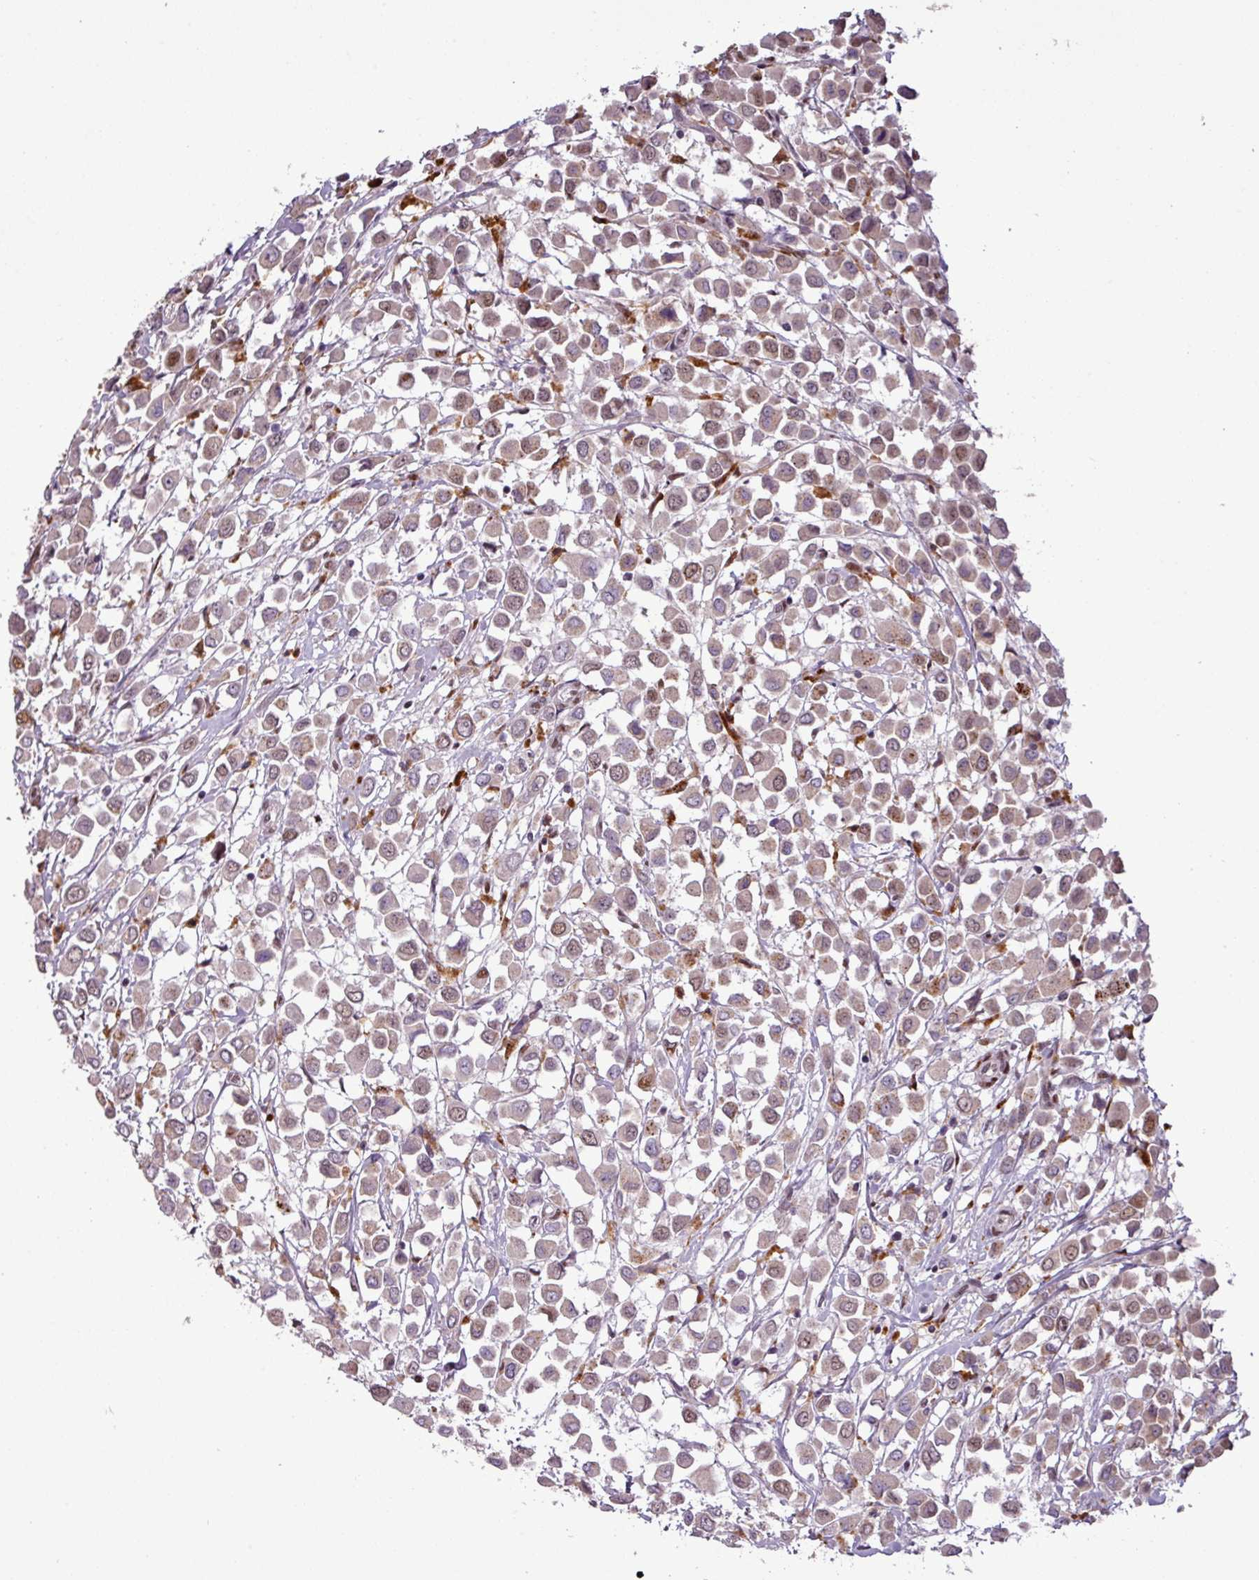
{"staining": {"intensity": "moderate", "quantity": "25%-75%", "location": "cytoplasmic/membranous,nuclear"}, "tissue": "breast cancer", "cell_type": "Tumor cells", "image_type": "cancer", "snomed": [{"axis": "morphology", "description": "Duct carcinoma"}, {"axis": "topography", "description": "Breast"}], "caption": "Protein expression analysis of breast cancer (invasive ductal carcinoma) exhibits moderate cytoplasmic/membranous and nuclear positivity in about 25%-75% of tumor cells.", "gene": "IRF2BPL", "patient": {"sex": "female", "age": 61}}